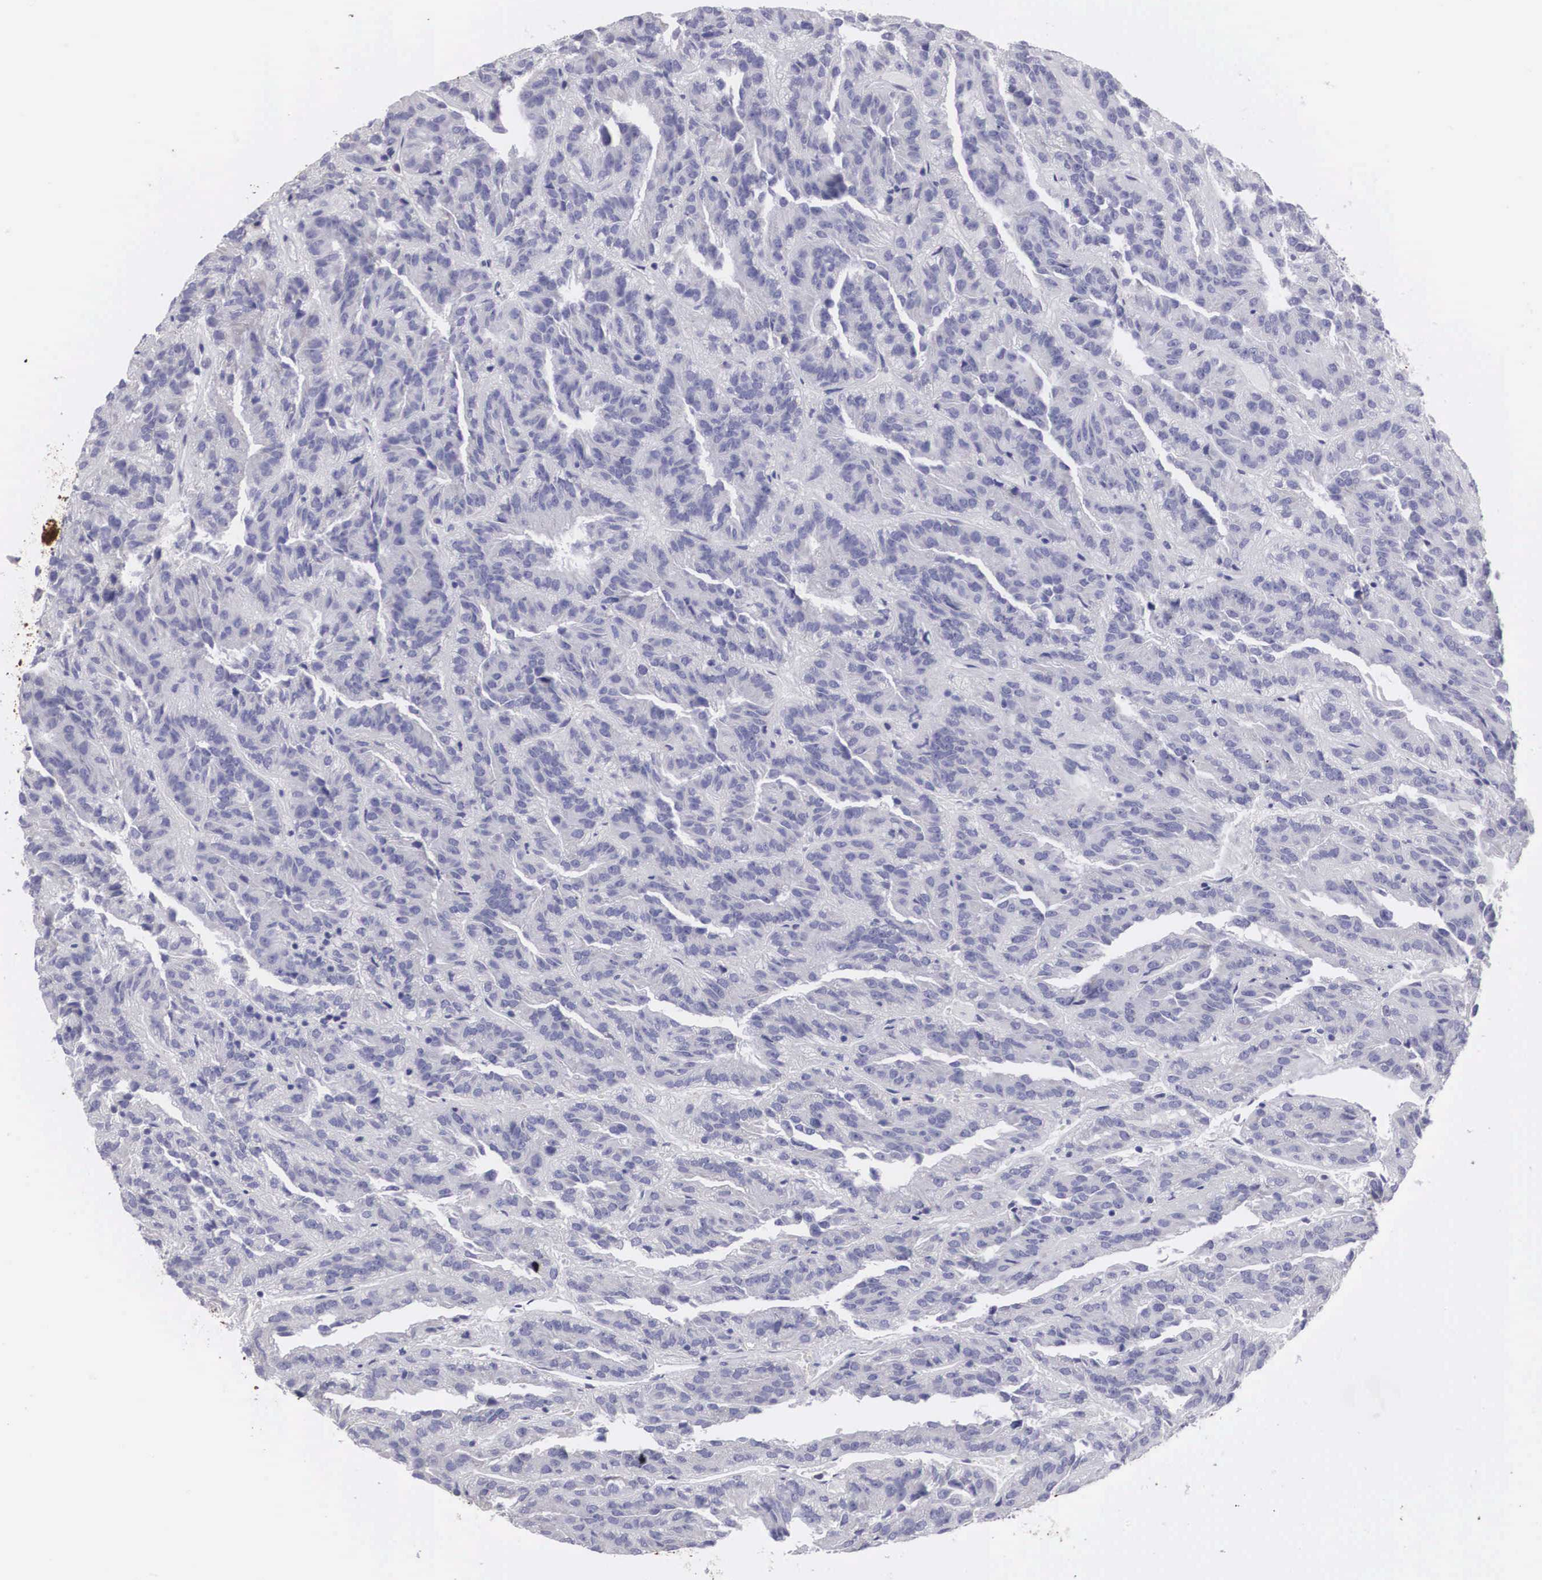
{"staining": {"intensity": "negative", "quantity": "none", "location": "none"}, "tissue": "renal cancer", "cell_type": "Tumor cells", "image_type": "cancer", "snomed": [{"axis": "morphology", "description": "Adenocarcinoma, NOS"}, {"axis": "topography", "description": "Kidney"}], "caption": "Immunohistochemistry (IHC) of renal cancer (adenocarcinoma) exhibits no positivity in tumor cells.", "gene": "ARMCX3", "patient": {"sex": "male", "age": 46}}